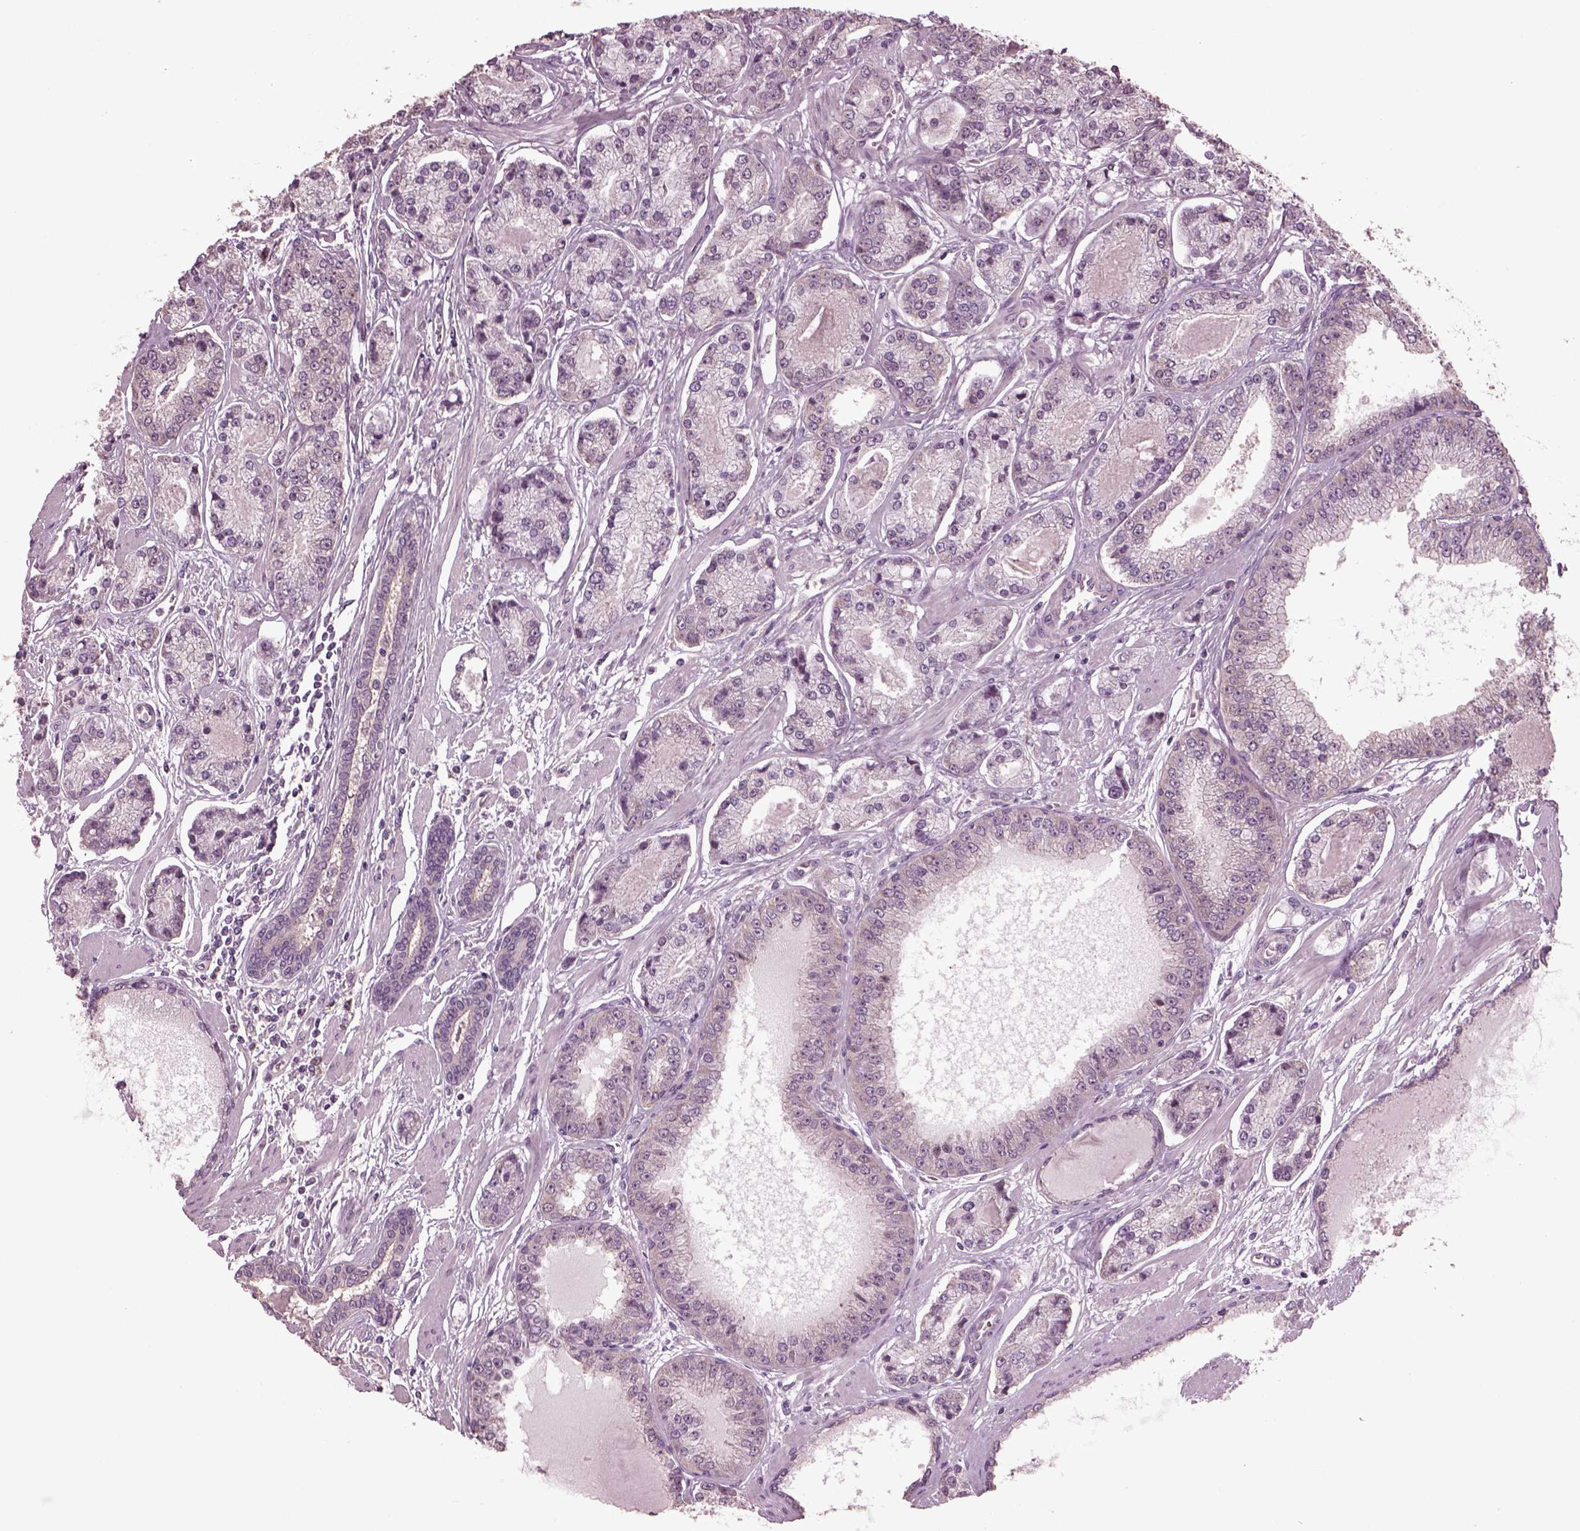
{"staining": {"intensity": "negative", "quantity": "none", "location": "none"}, "tissue": "prostate cancer", "cell_type": "Tumor cells", "image_type": "cancer", "snomed": [{"axis": "morphology", "description": "Adenocarcinoma, NOS"}, {"axis": "topography", "description": "Prostate"}], "caption": "This is an immunohistochemistry (IHC) histopathology image of prostate adenocarcinoma. There is no expression in tumor cells.", "gene": "CABP5", "patient": {"sex": "male", "age": 64}}